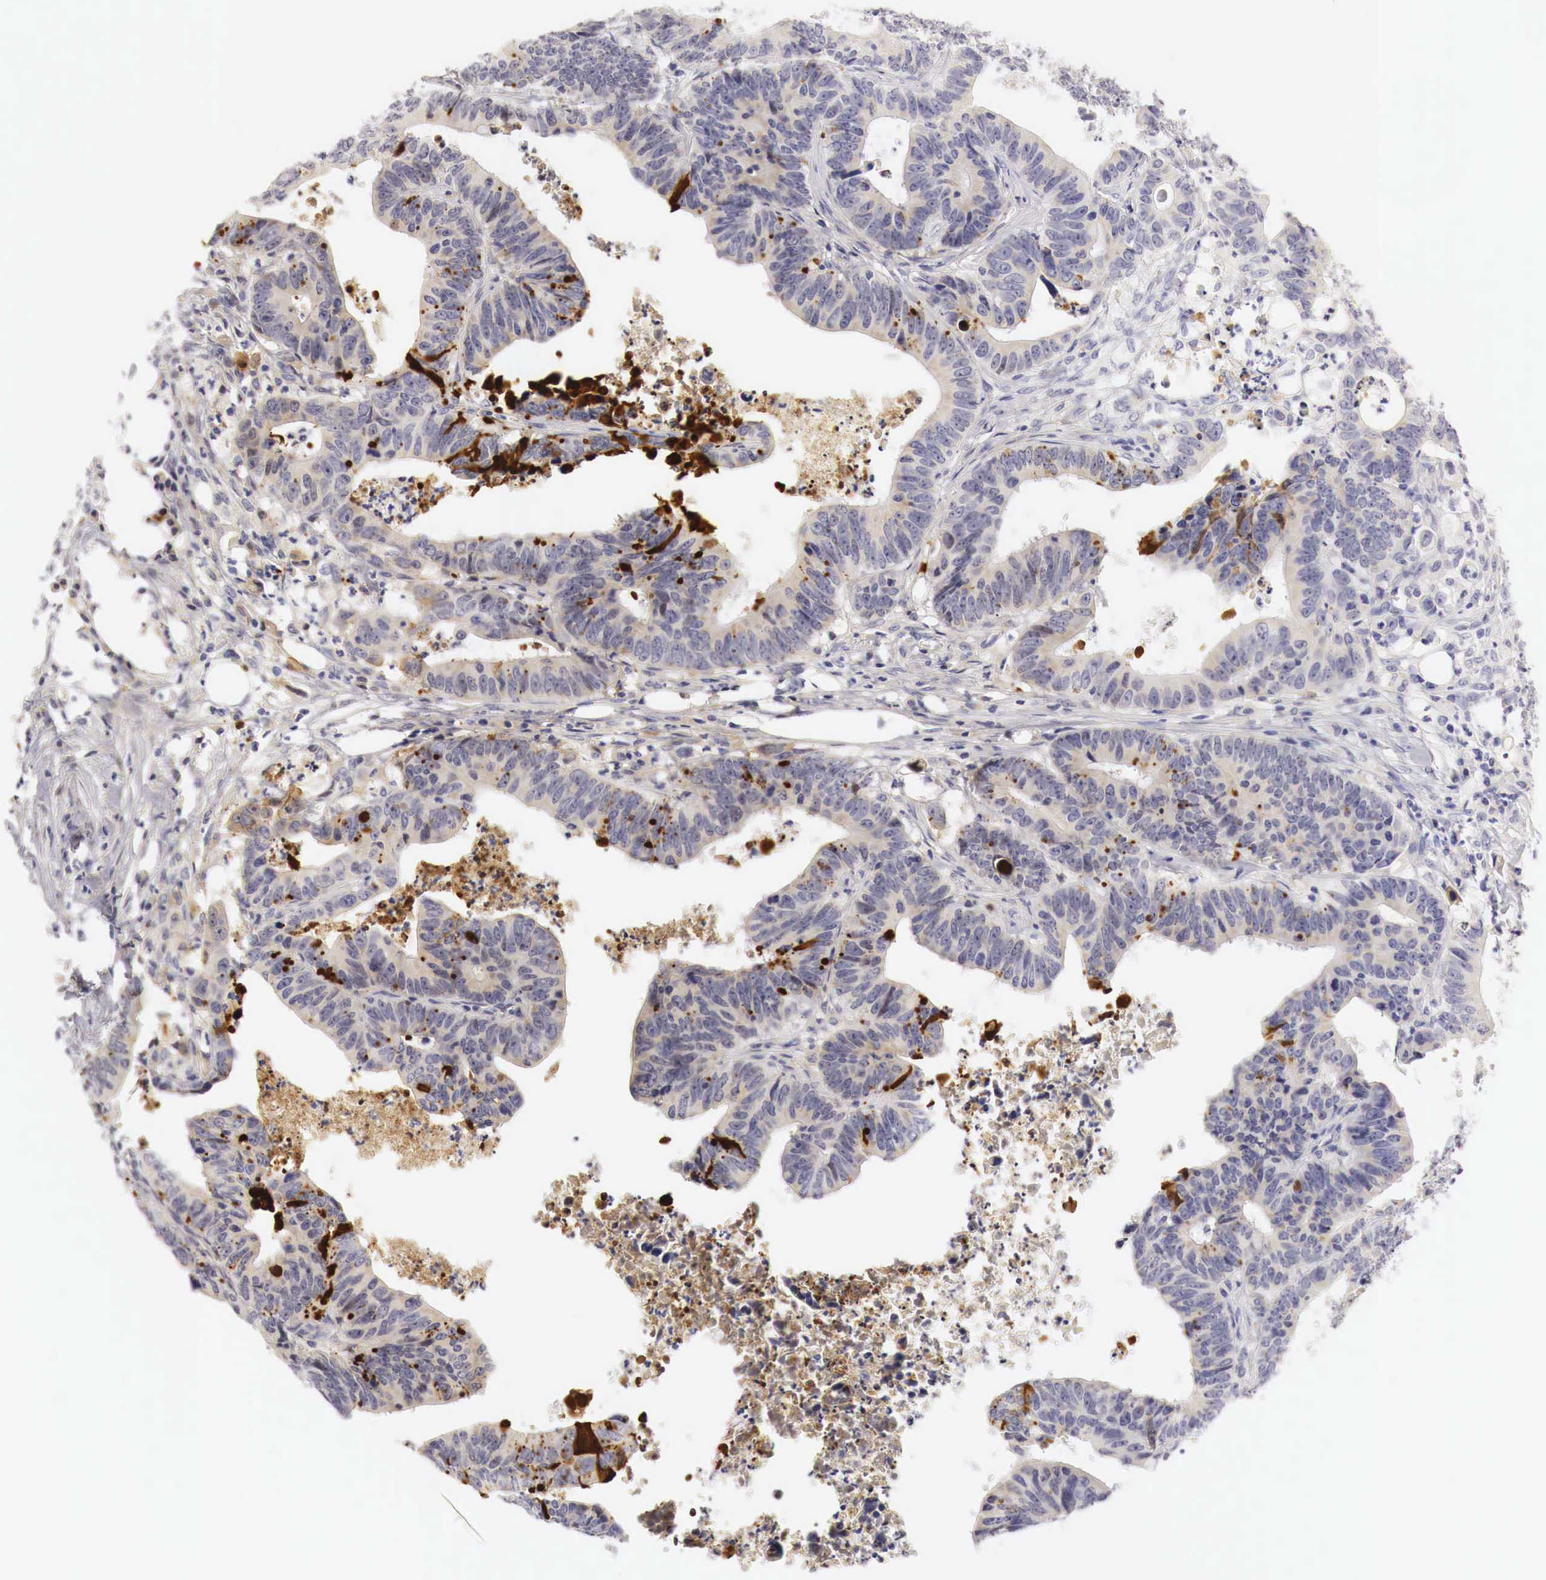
{"staining": {"intensity": "weak", "quantity": "25%-75%", "location": "cytoplasmic/membranous"}, "tissue": "colorectal cancer", "cell_type": "Tumor cells", "image_type": "cancer", "snomed": [{"axis": "morphology", "description": "Adenocarcinoma, NOS"}, {"axis": "topography", "description": "Colon"}], "caption": "A photomicrograph showing weak cytoplasmic/membranous expression in about 25%-75% of tumor cells in colorectal cancer, as visualized by brown immunohistochemical staining.", "gene": "CASP3", "patient": {"sex": "female", "age": 76}}